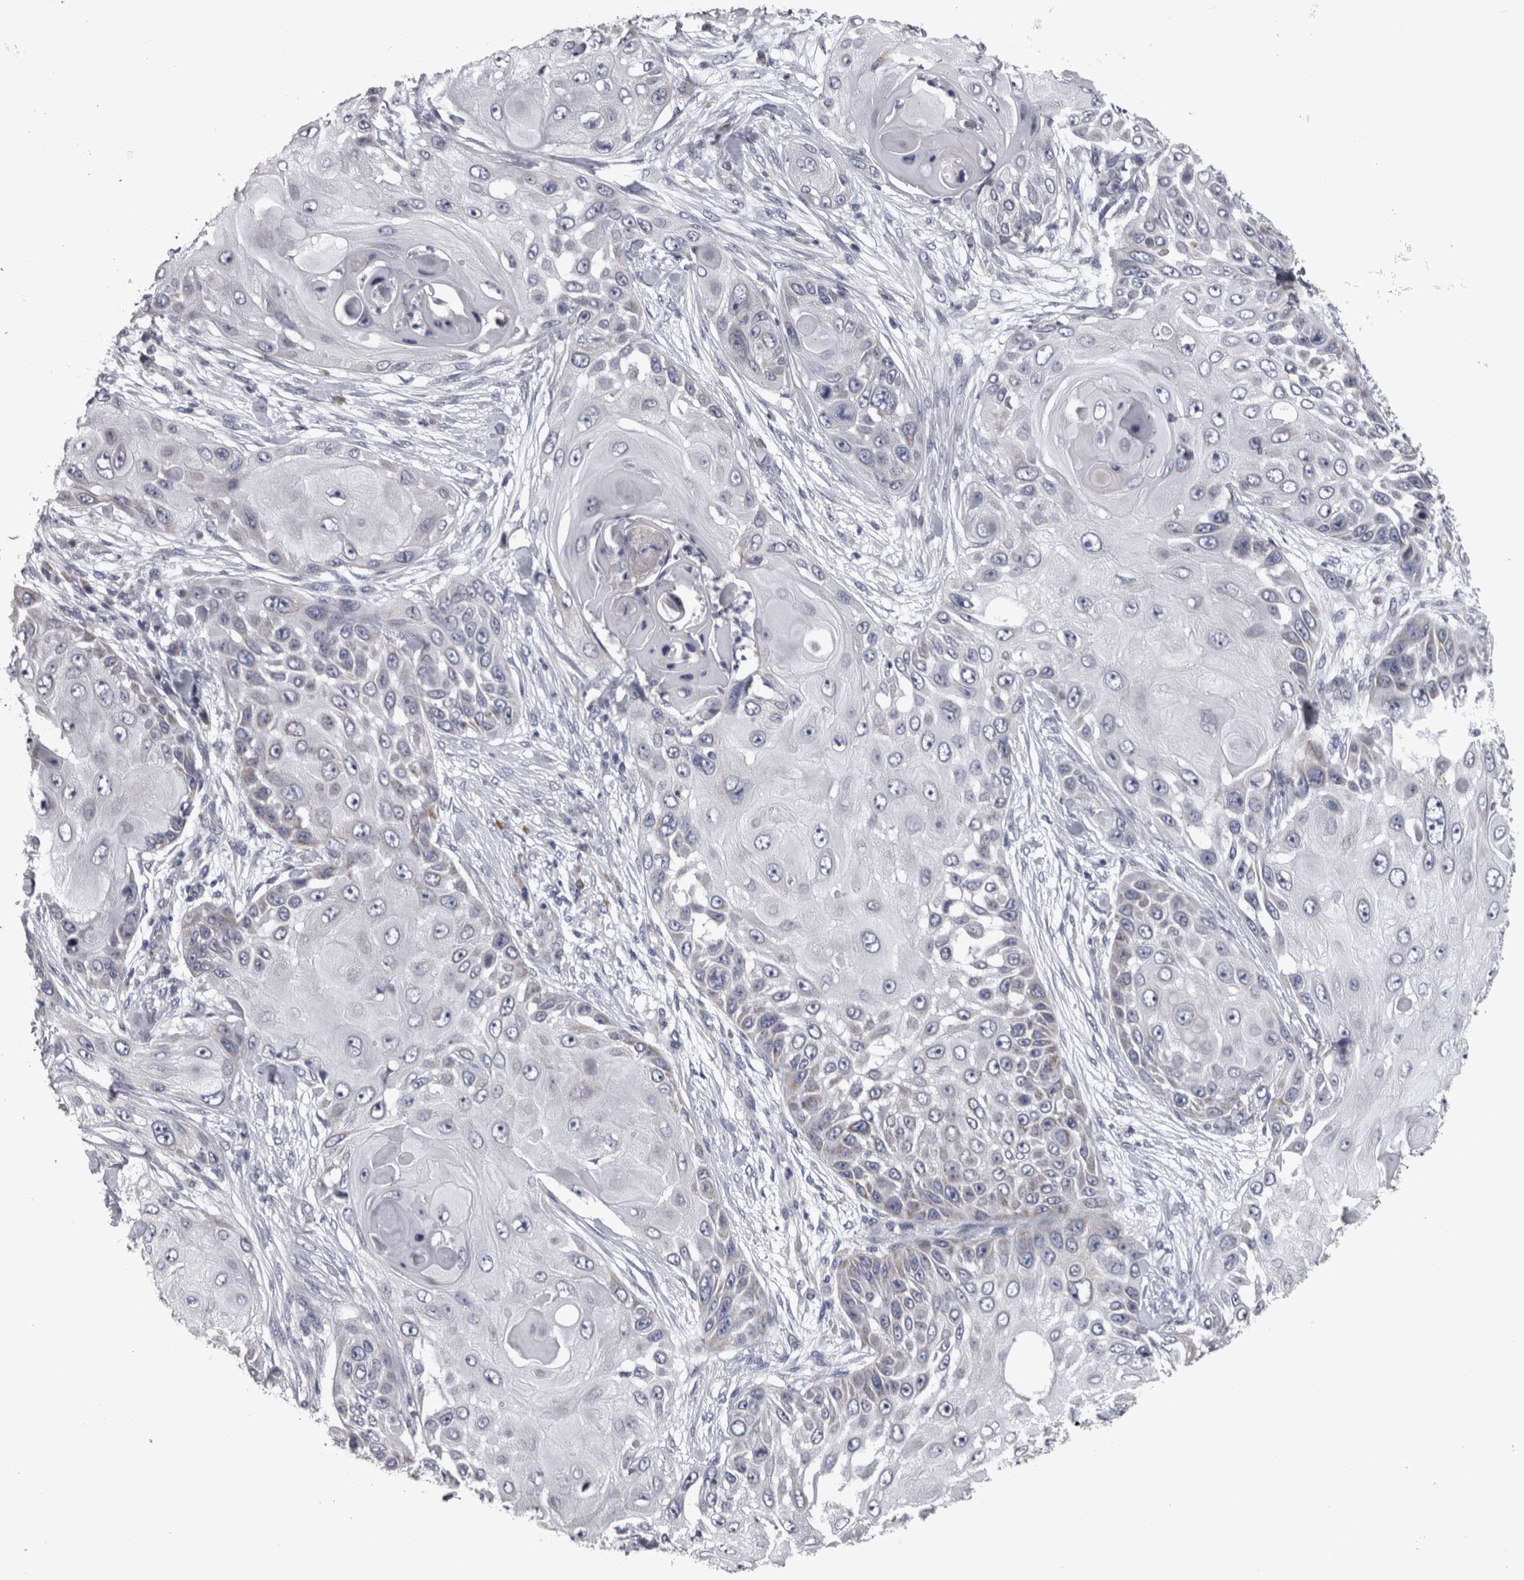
{"staining": {"intensity": "negative", "quantity": "none", "location": "none"}, "tissue": "skin cancer", "cell_type": "Tumor cells", "image_type": "cancer", "snomed": [{"axis": "morphology", "description": "Squamous cell carcinoma, NOS"}, {"axis": "topography", "description": "Skin"}], "caption": "High power microscopy histopathology image of an immunohistochemistry (IHC) photomicrograph of skin cancer (squamous cell carcinoma), revealing no significant staining in tumor cells. Nuclei are stained in blue.", "gene": "DBT", "patient": {"sex": "female", "age": 44}}